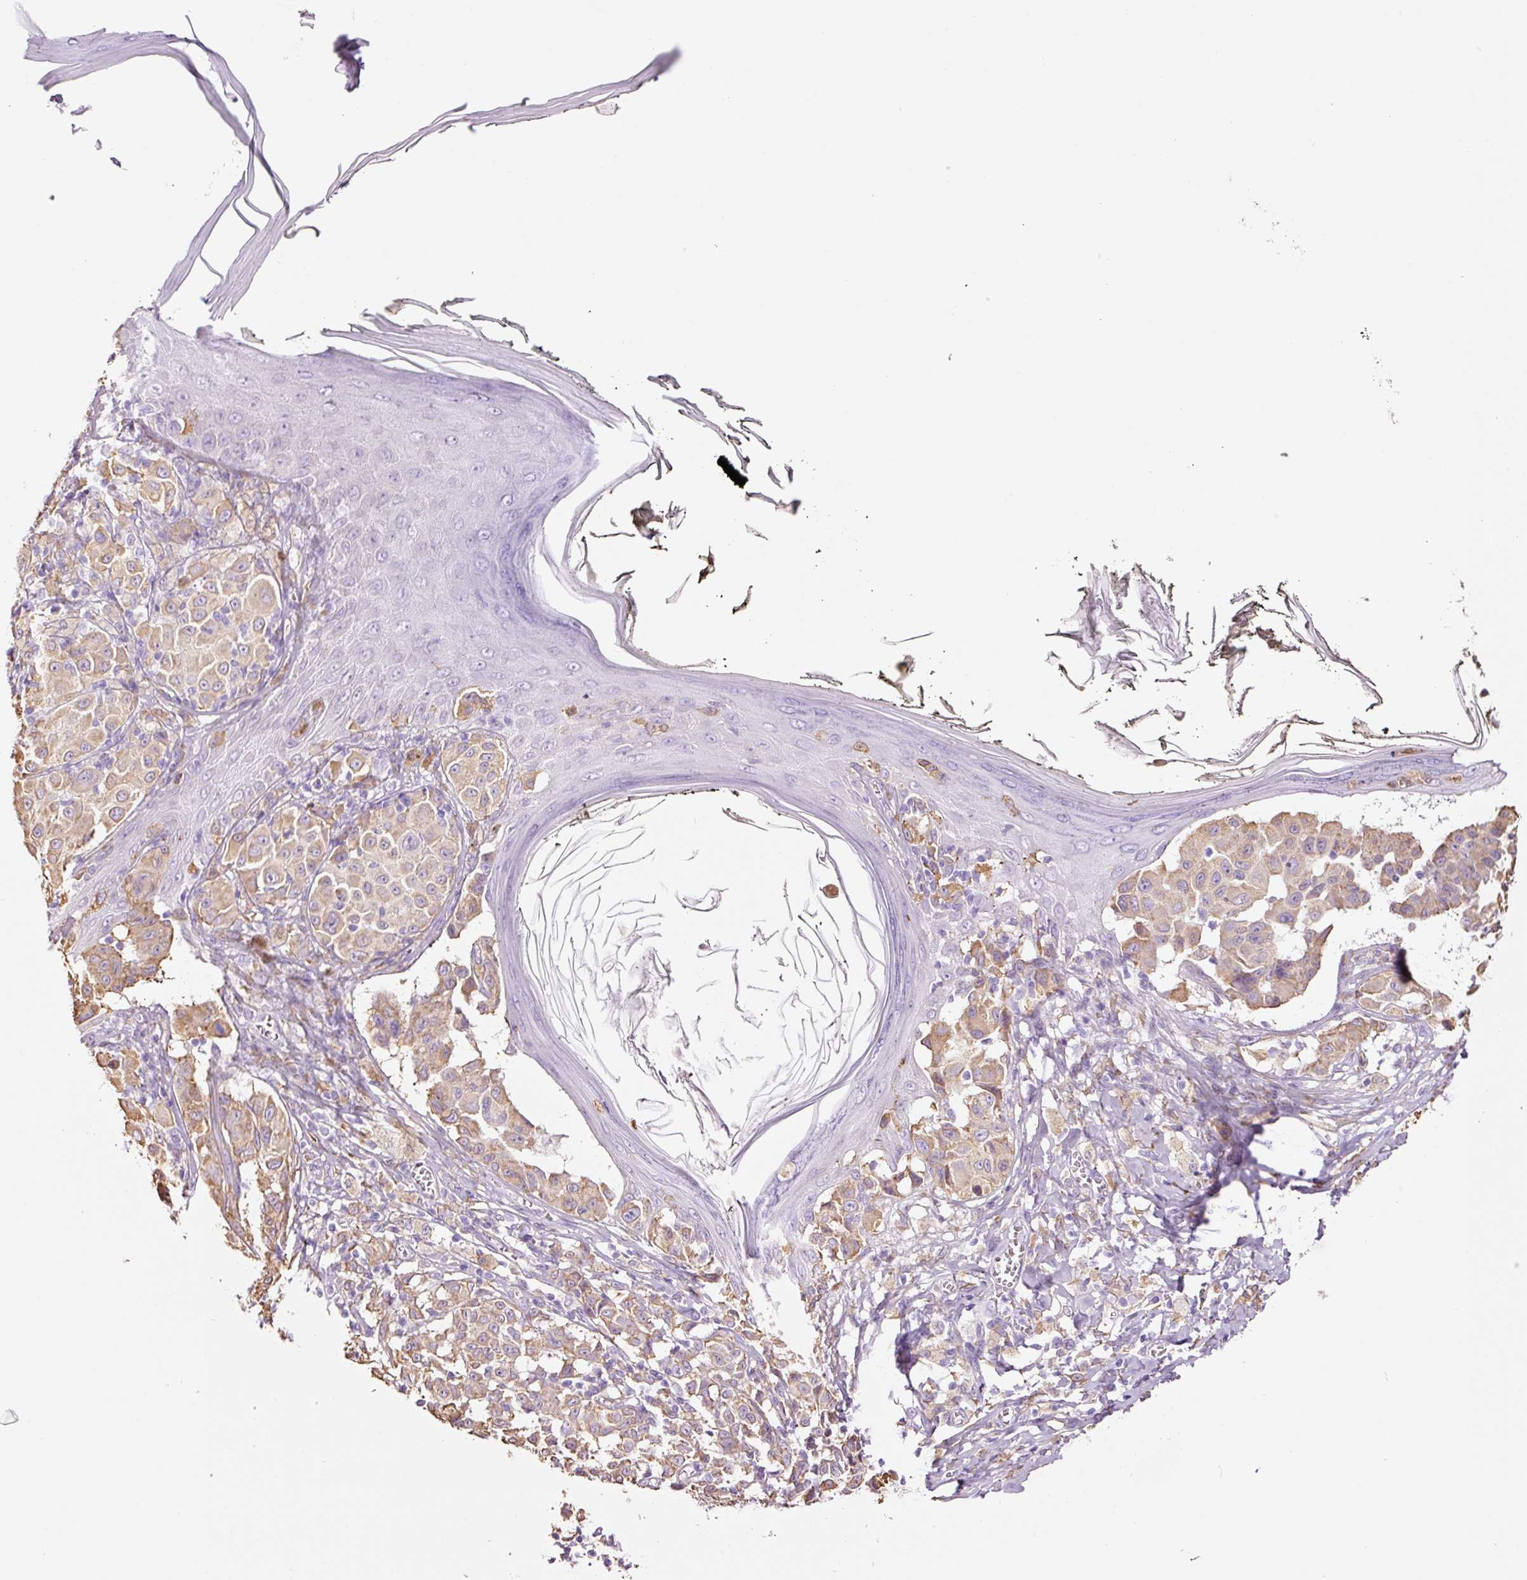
{"staining": {"intensity": "moderate", "quantity": "<25%", "location": "cytoplasmic/membranous"}, "tissue": "melanoma", "cell_type": "Tumor cells", "image_type": "cancer", "snomed": [{"axis": "morphology", "description": "Malignant melanoma, NOS"}, {"axis": "topography", "description": "Skin"}], "caption": "IHC (DAB) staining of melanoma demonstrates moderate cytoplasmic/membranous protein expression in about <25% of tumor cells.", "gene": "GCG", "patient": {"sex": "female", "age": 43}}